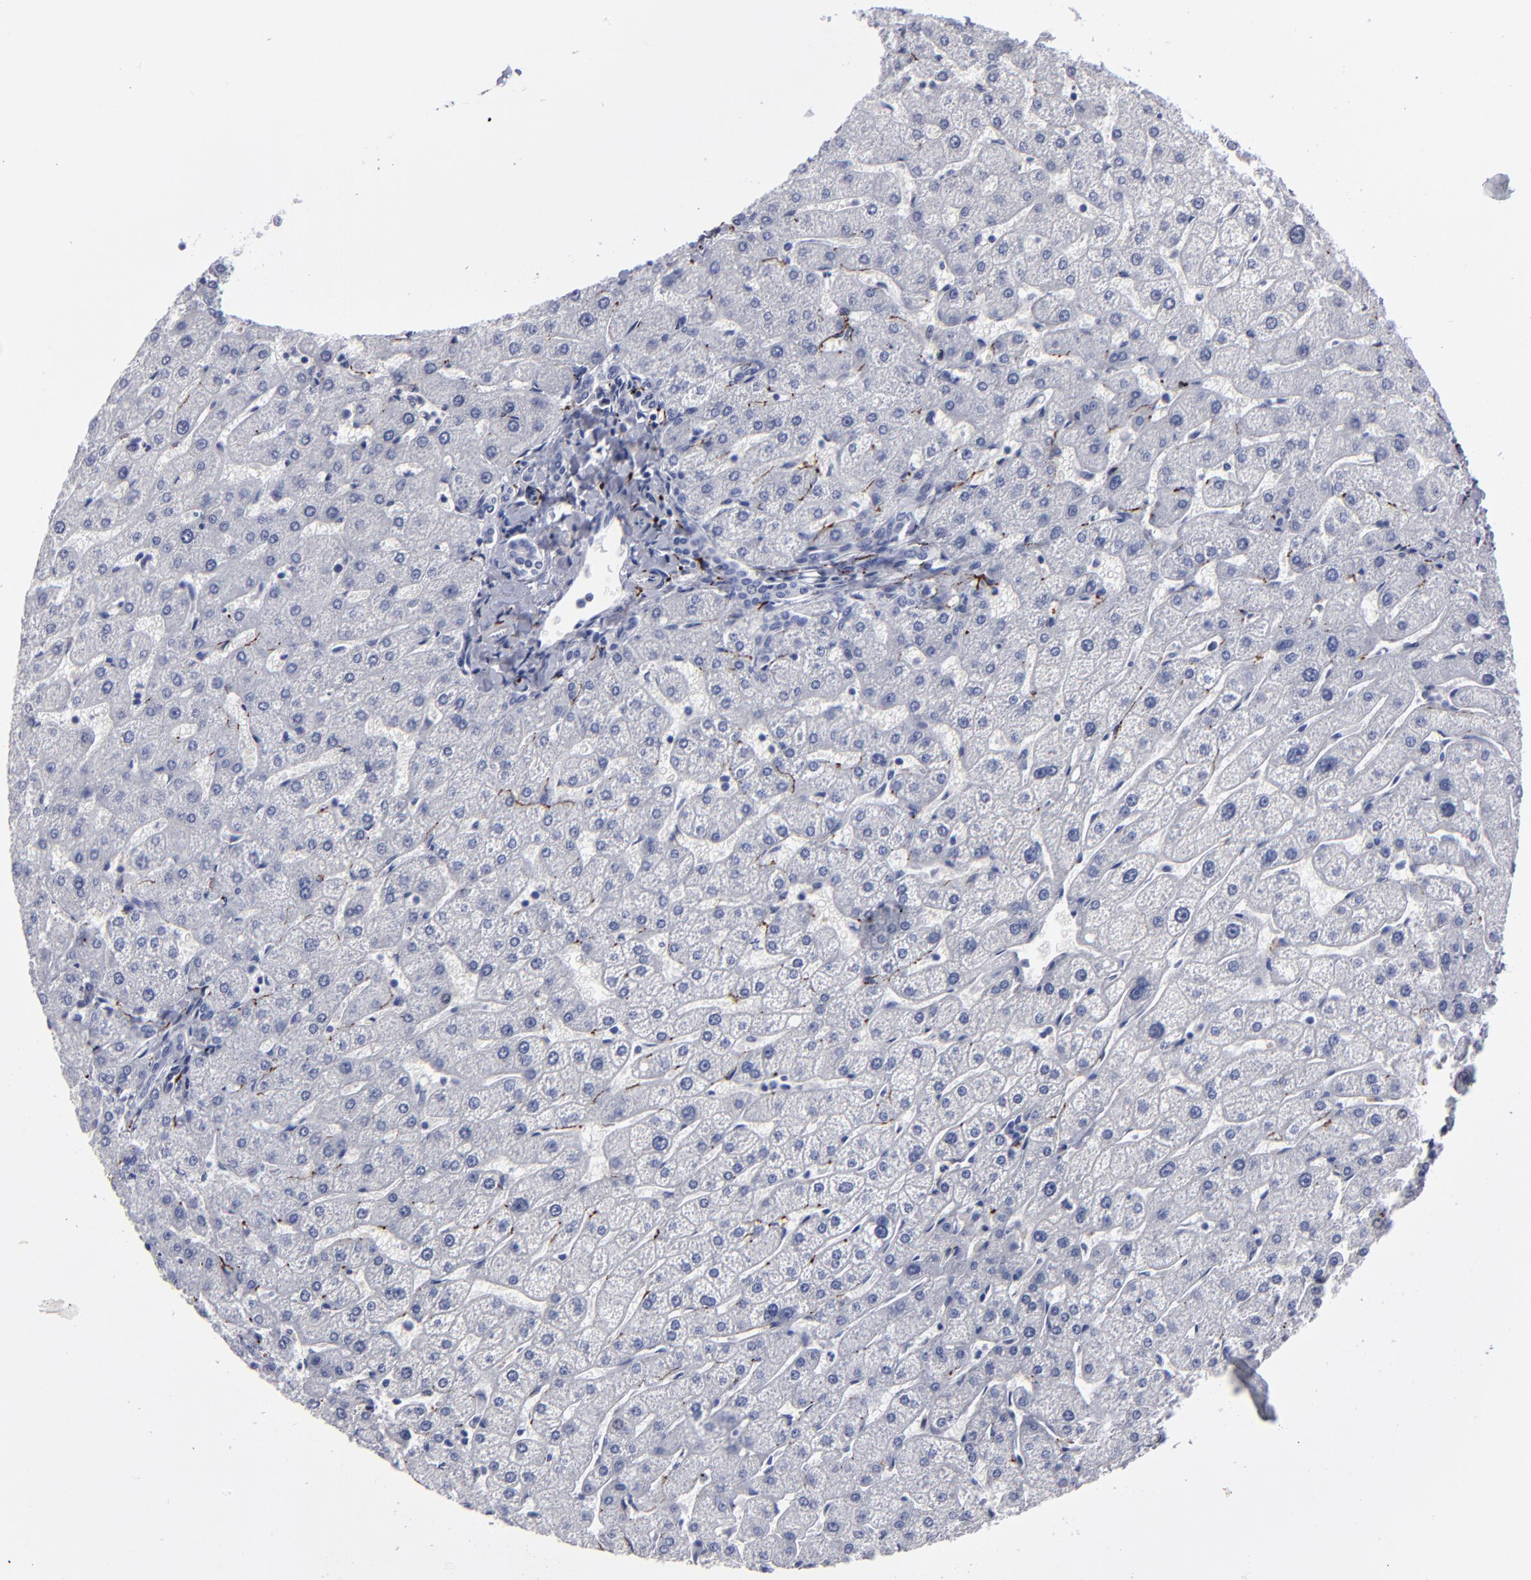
{"staining": {"intensity": "negative", "quantity": "none", "location": "none"}, "tissue": "liver", "cell_type": "Cholangiocytes", "image_type": "normal", "snomed": [{"axis": "morphology", "description": "Normal tissue, NOS"}, {"axis": "topography", "description": "Liver"}], "caption": "Liver stained for a protein using IHC exhibits no positivity cholangiocytes.", "gene": "CADM3", "patient": {"sex": "male", "age": 67}}